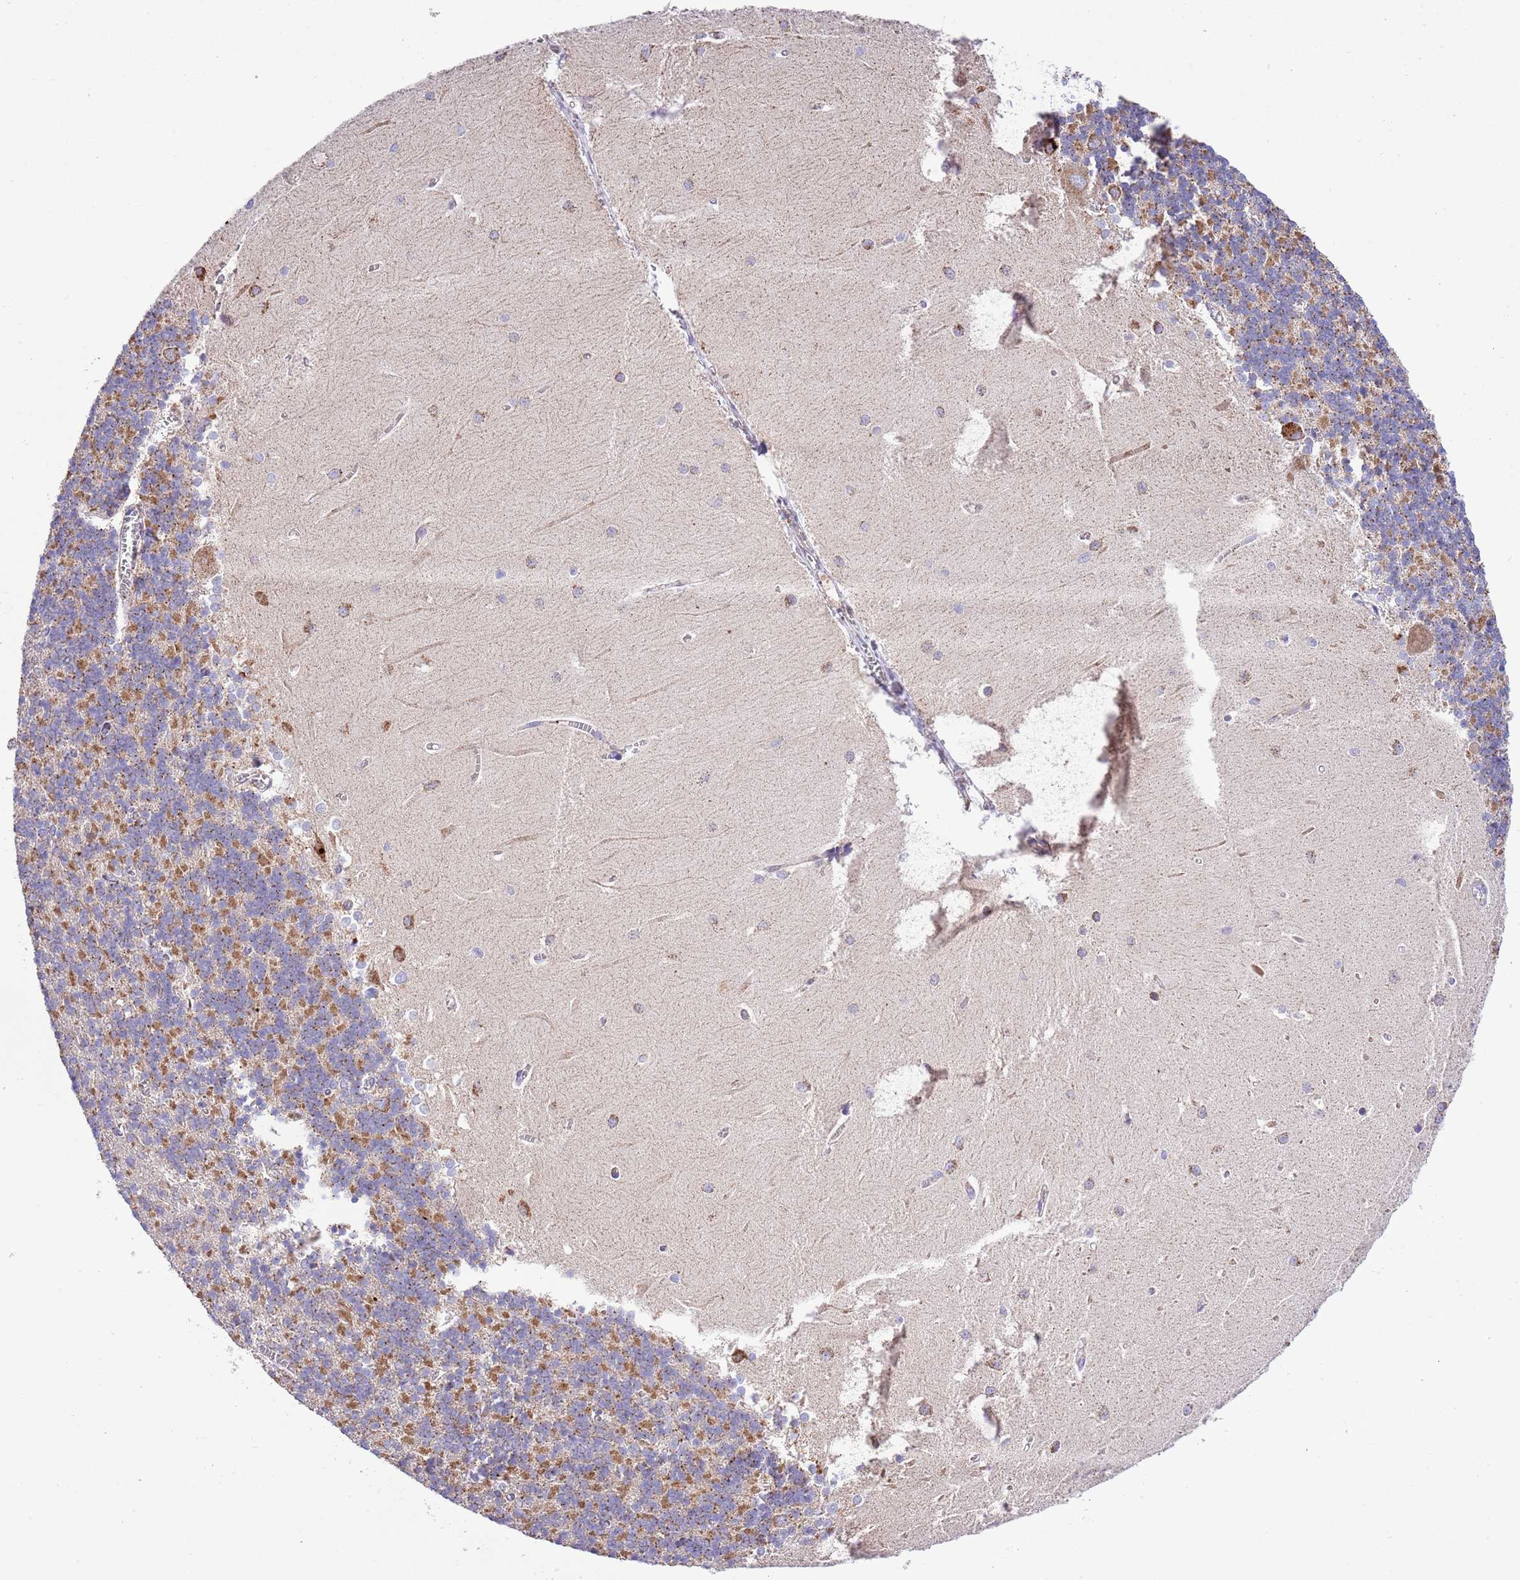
{"staining": {"intensity": "moderate", "quantity": "25%-75%", "location": "cytoplasmic/membranous"}, "tissue": "cerebellum", "cell_type": "Cells in granular layer", "image_type": "normal", "snomed": [{"axis": "morphology", "description": "Normal tissue, NOS"}, {"axis": "topography", "description": "Cerebellum"}], "caption": "Immunohistochemistry photomicrograph of unremarkable cerebellum: cerebellum stained using immunohistochemistry (IHC) reveals medium levels of moderate protein expression localized specifically in the cytoplasmic/membranous of cells in granular layer, appearing as a cytoplasmic/membranous brown color.", "gene": "TEKTIP1", "patient": {"sex": "male", "age": 37}}